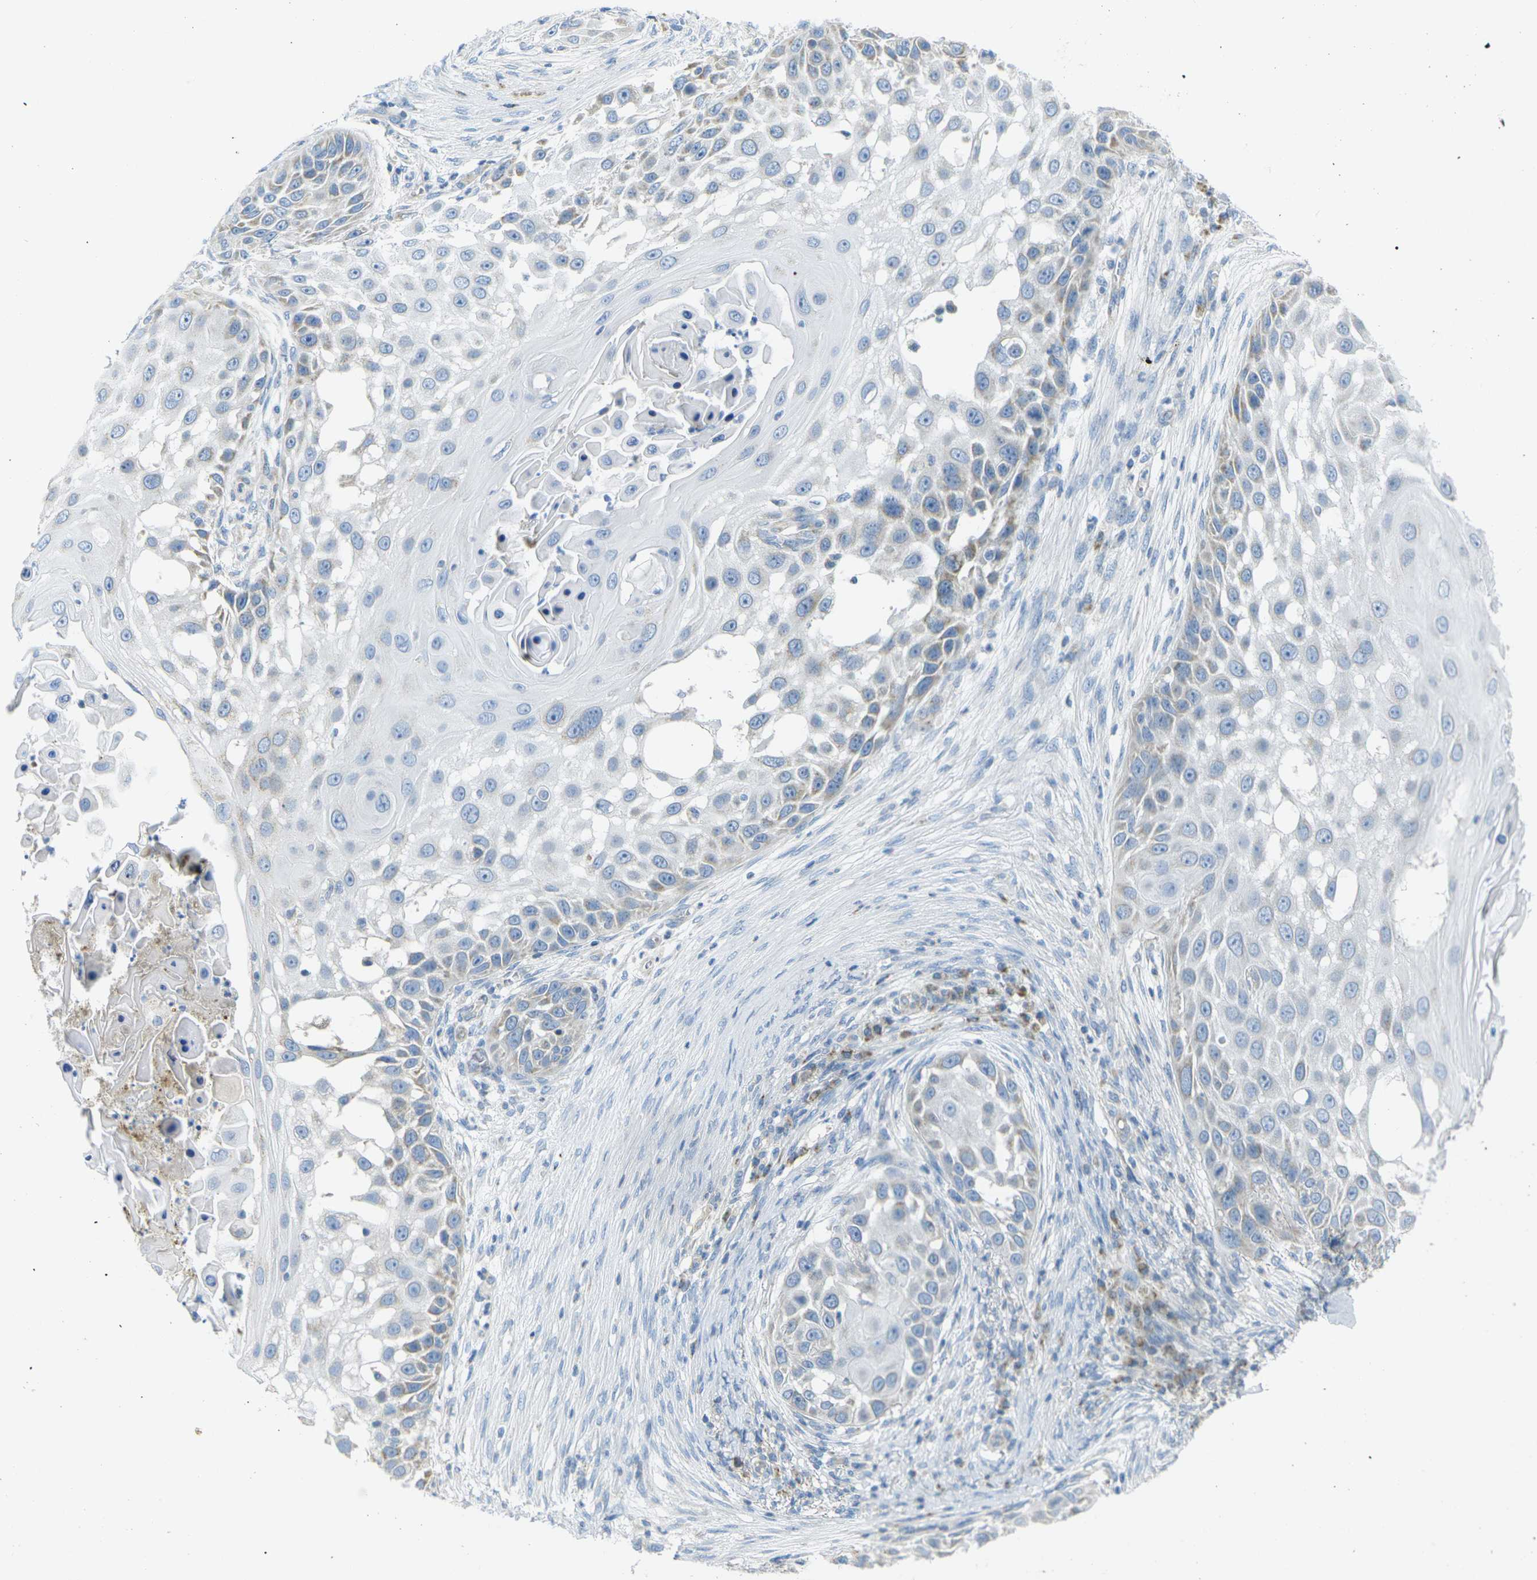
{"staining": {"intensity": "weak", "quantity": "<25%", "location": "cytoplasmic/membranous"}, "tissue": "skin cancer", "cell_type": "Tumor cells", "image_type": "cancer", "snomed": [{"axis": "morphology", "description": "Squamous cell carcinoma, NOS"}, {"axis": "topography", "description": "Skin"}], "caption": "This is an immunohistochemistry micrograph of human squamous cell carcinoma (skin). There is no positivity in tumor cells.", "gene": "PARD6B", "patient": {"sex": "female", "age": 44}}